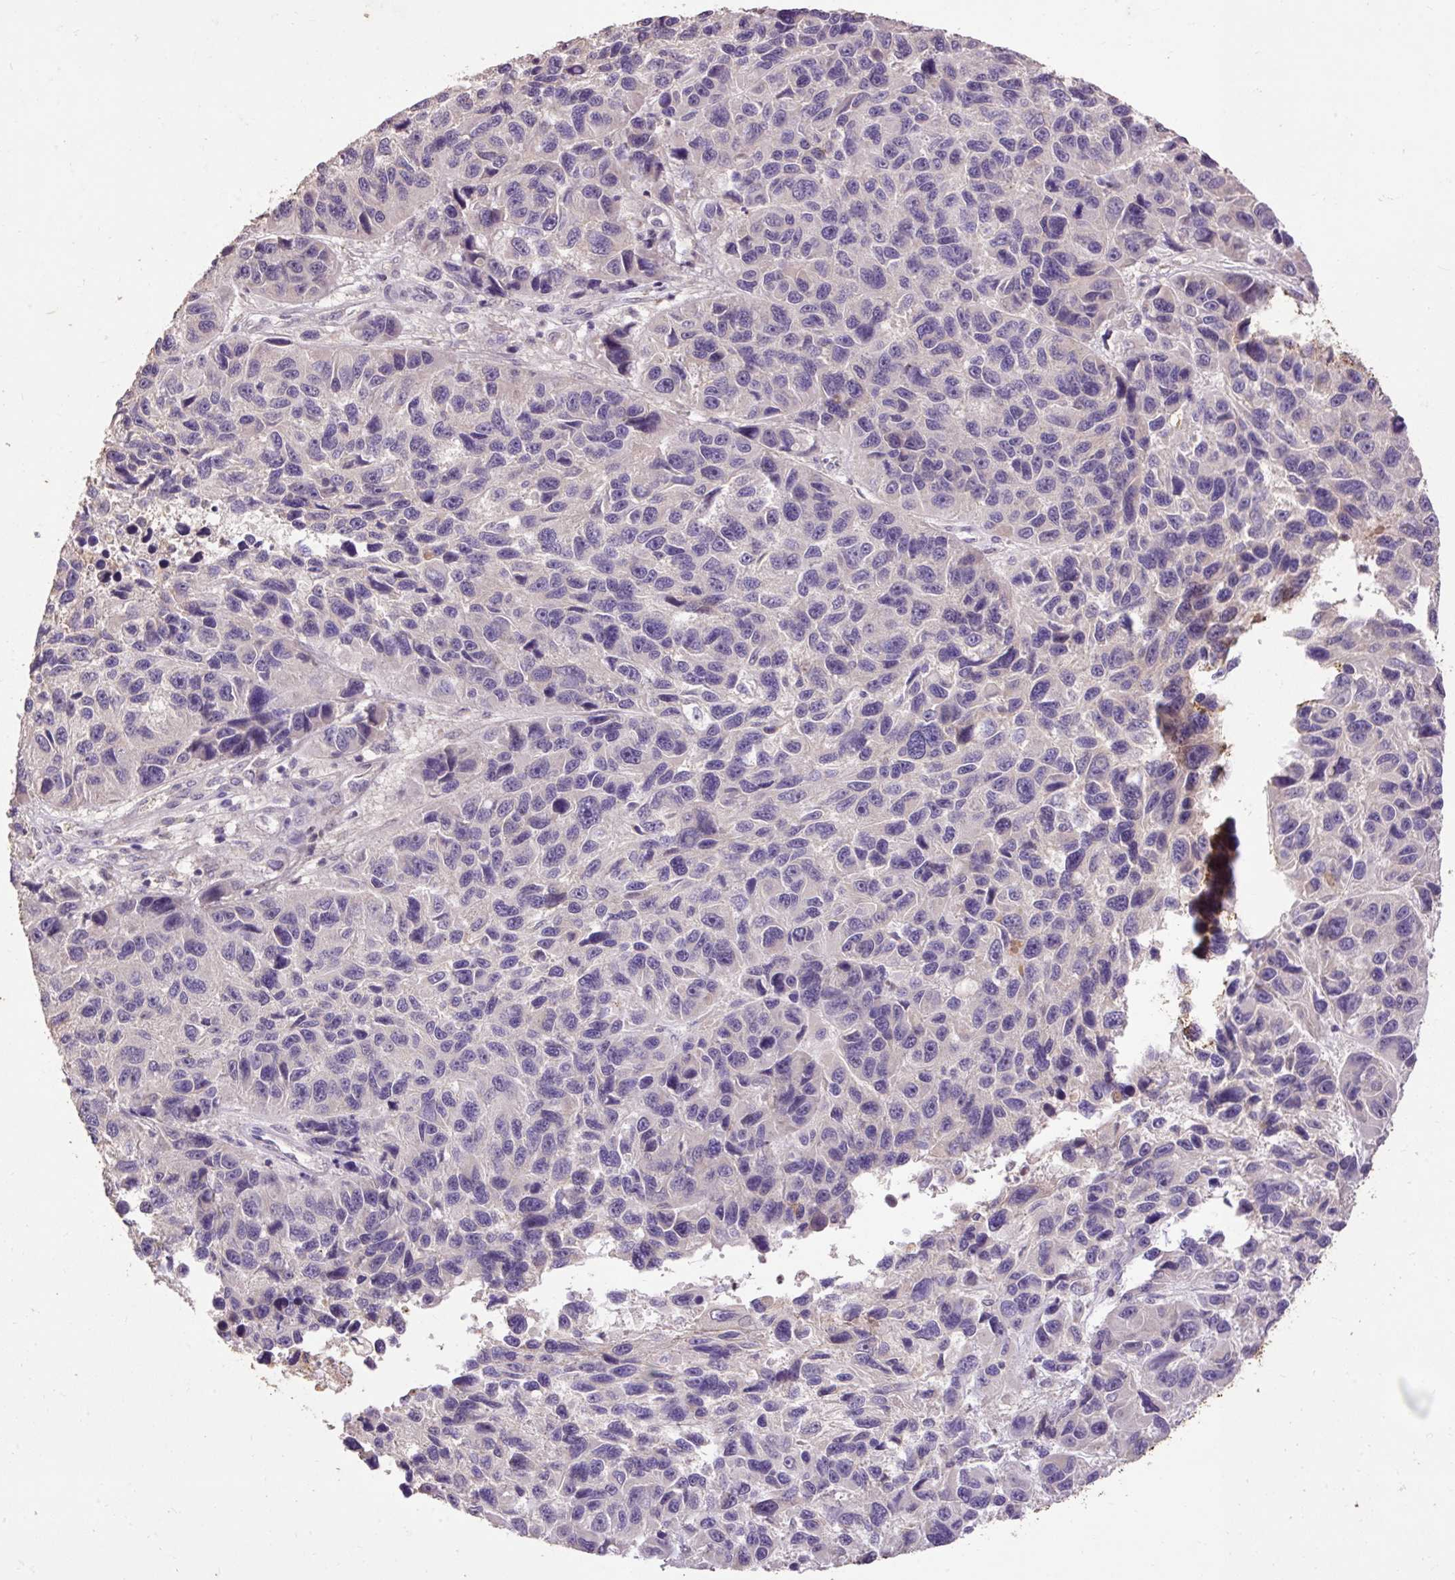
{"staining": {"intensity": "negative", "quantity": "none", "location": "none"}, "tissue": "melanoma", "cell_type": "Tumor cells", "image_type": "cancer", "snomed": [{"axis": "morphology", "description": "Malignant melanoma, NOS"}, {"axis": "topography", "description": "Skin"}], "caption": "Micrograph shows no protein expression in tumor cells of malignant melanoma tissue.", "gene": "LRTM2", "patient": {"sex": "male", "age": 53}}